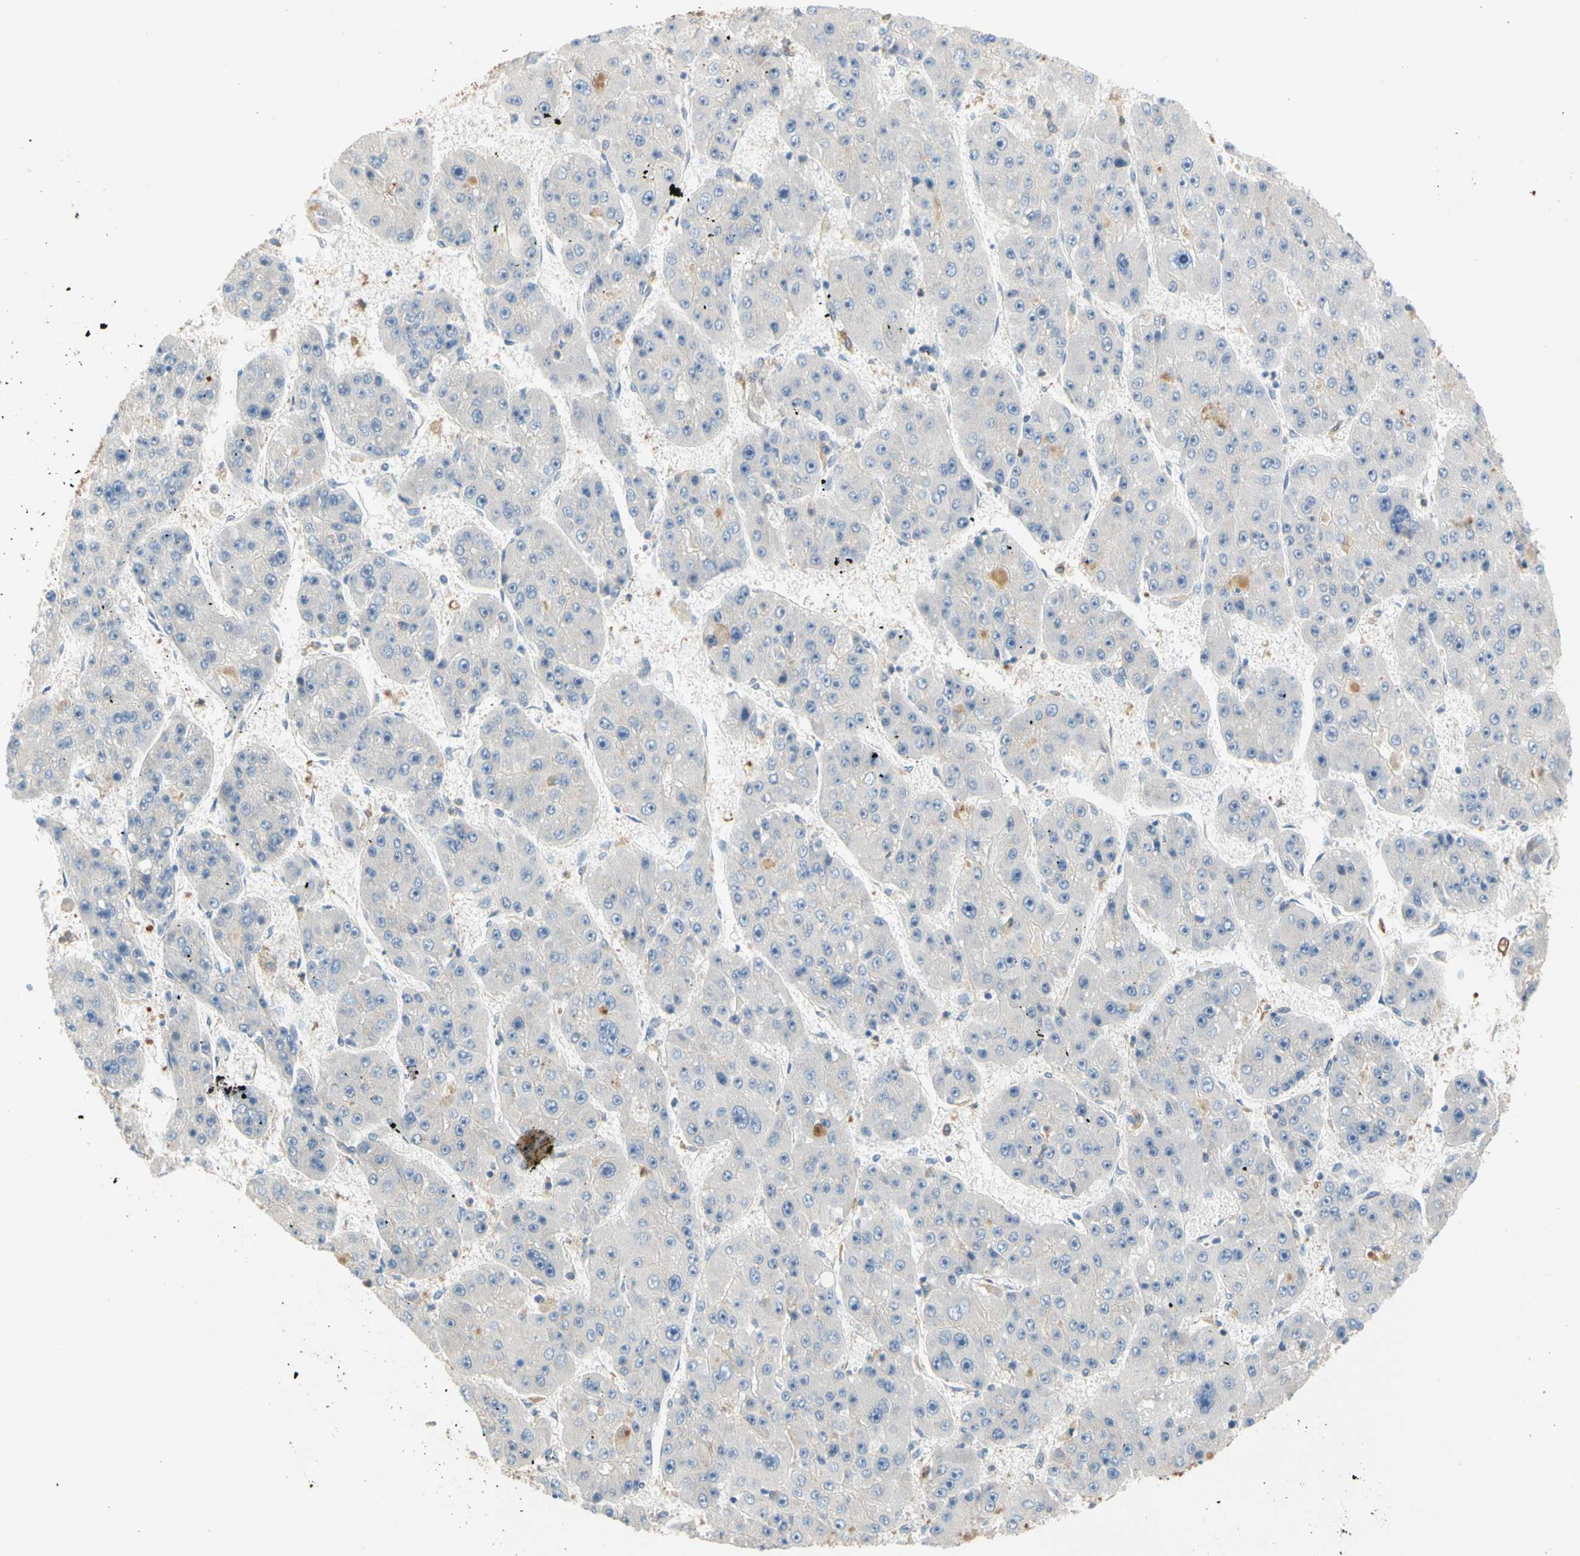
{"staining": {"intensity": "negative", "quantity": "none", "location": "none"}, "tissue": "liver cancer", "cell_type": "Tumor cells", "image_type": "cancer", "snomed": [{"axis": "morphology", "description": "Carcinoma, Hepatocellular, NOS"}, {"axis": "topography", "description": "Liver"}], "caption": "An image of human liver cancer is negative for staining in tumor cells.", "gene": "GPSM2", "patient": {"sex": "female", "age": 61}}